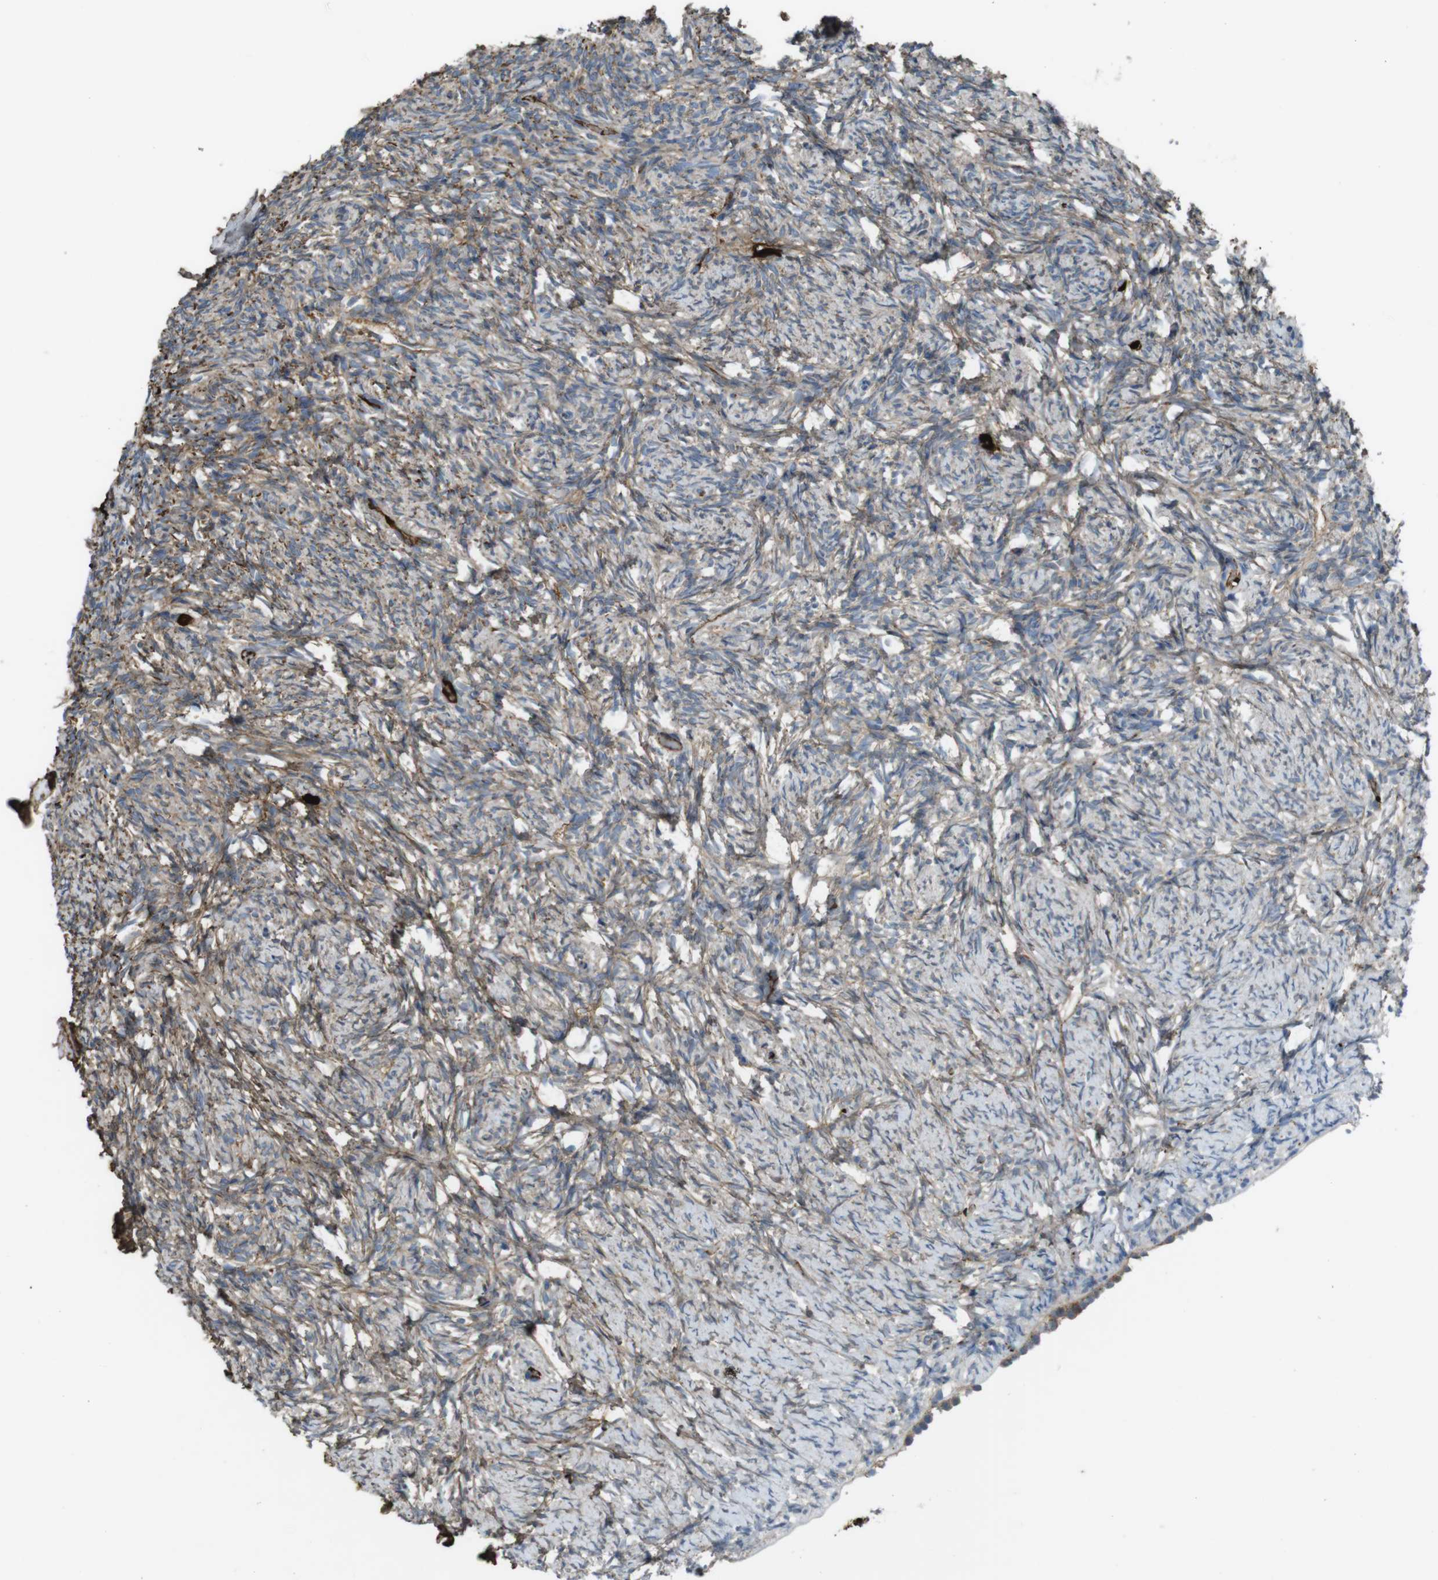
{"staining": {"intensity": "moderate", "quantity": ">75%", "location": "cytoplasmic/membranous"}, "tissue": "ovary", "cell_type": "Ovarian stroma cells", "image_type": "normal", "snomed": [{"axis": "morphology", "description": "Normal tissue, NOS"}, {"axis": "topography", "description": "Ovary"}], "caption": "Human ovary stained with a brown dye exhibits moderate cytoplasmic/membranous positive expression in about >75% of ovarian stroma cells.", "gene": "LTBP4", "patient": {"sex": "female", "age": 60}}